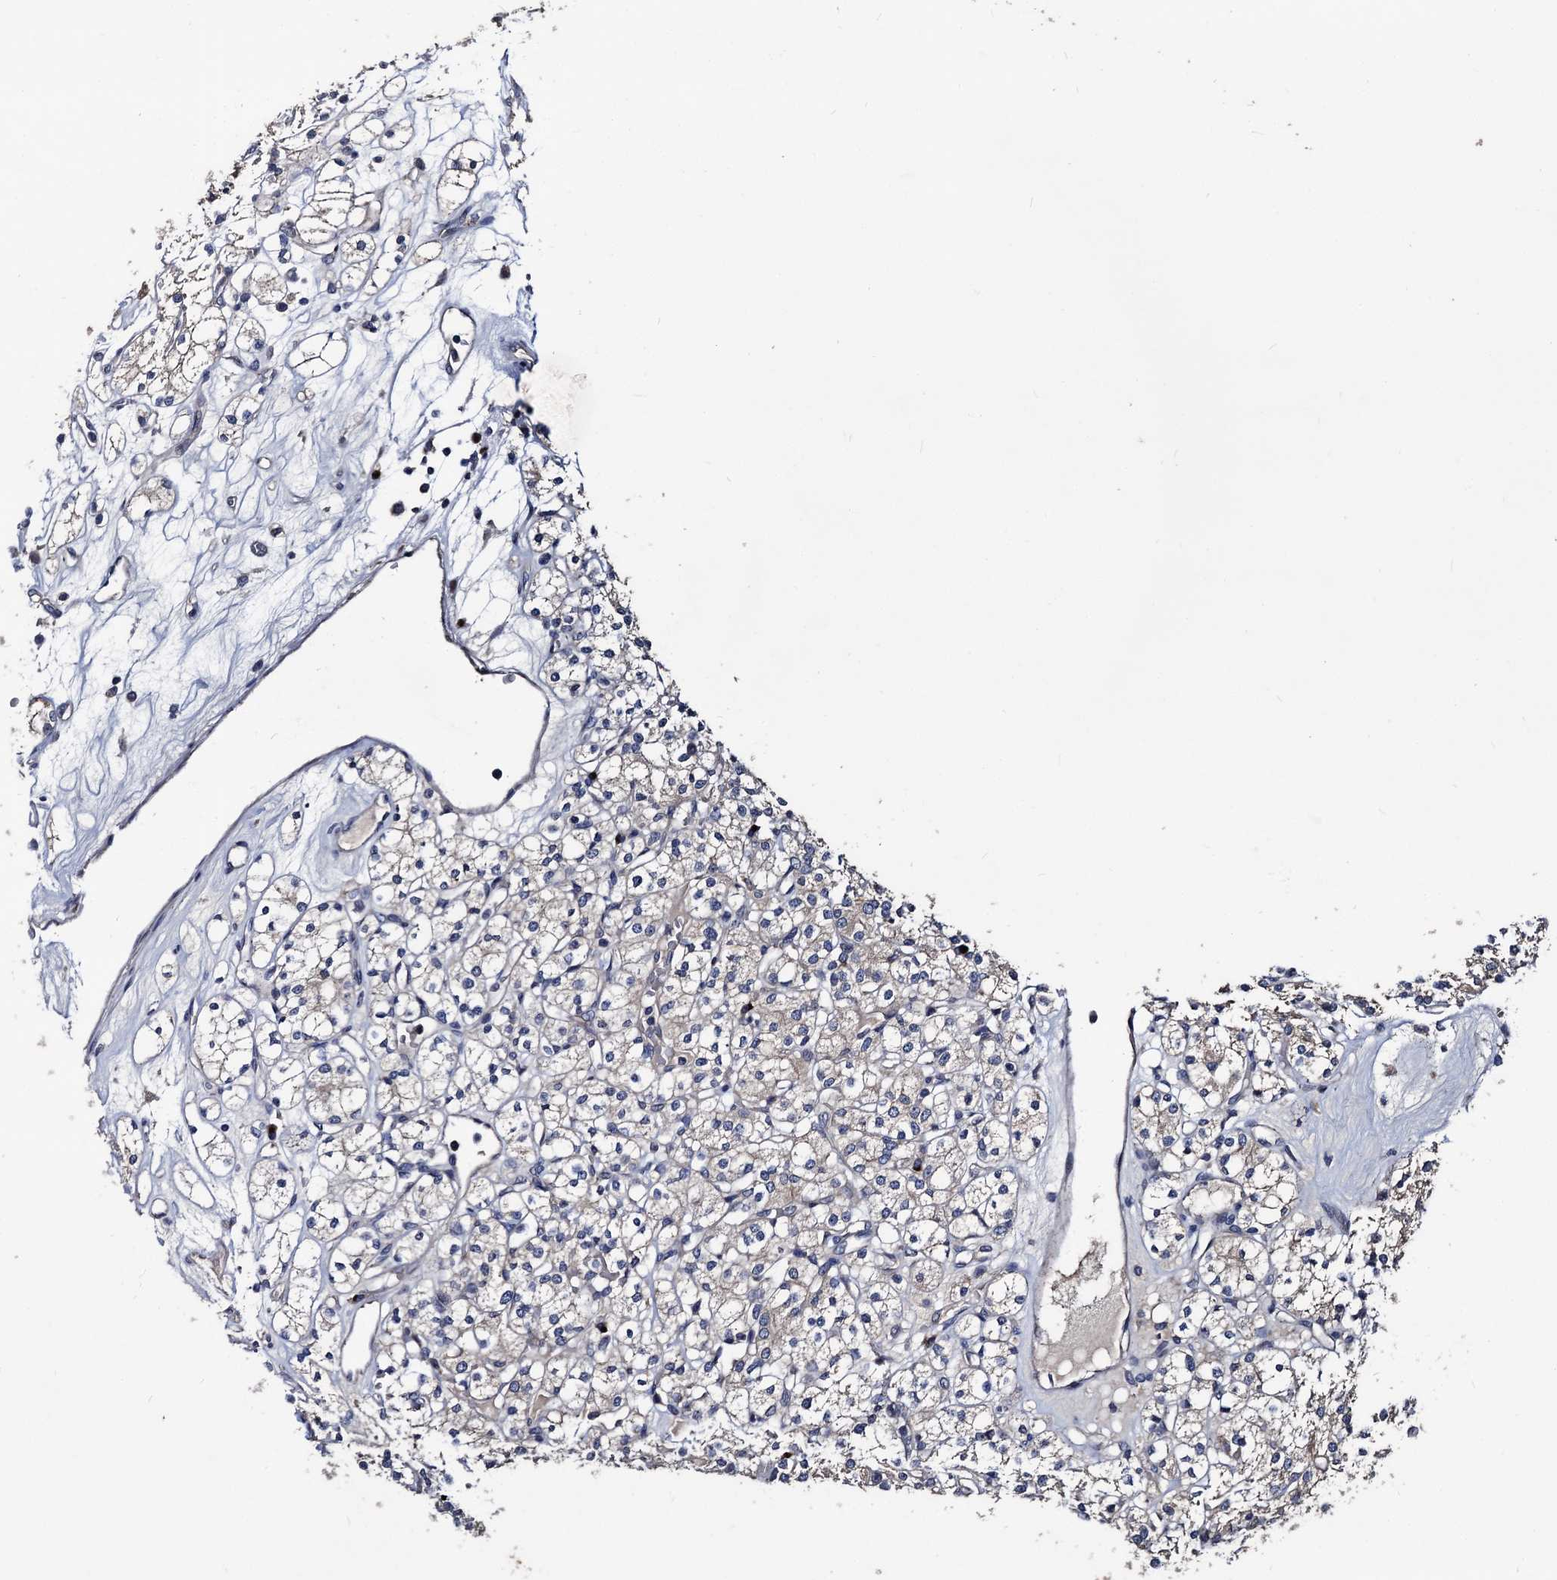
{"staining": {"intensity": "weak", "quantity": "<25%", "location": "cytoplasmic/membranous"}, "tissue": "renal cancer", "cell_type": "Tumor cells", "image_type": "cancer", "snomed": [{"axis": "morphology", "description": "Adenocarcinoma, NOS"}, {"axis": "topography", "description": "Kidney"}], "caption": "This is a image of immunohistochemistry (IHC) staining of renal cancer, which shows no staining in tumor cells.", "gene": "SMAGP", "patient": {"sex": "male", "age": 77}}